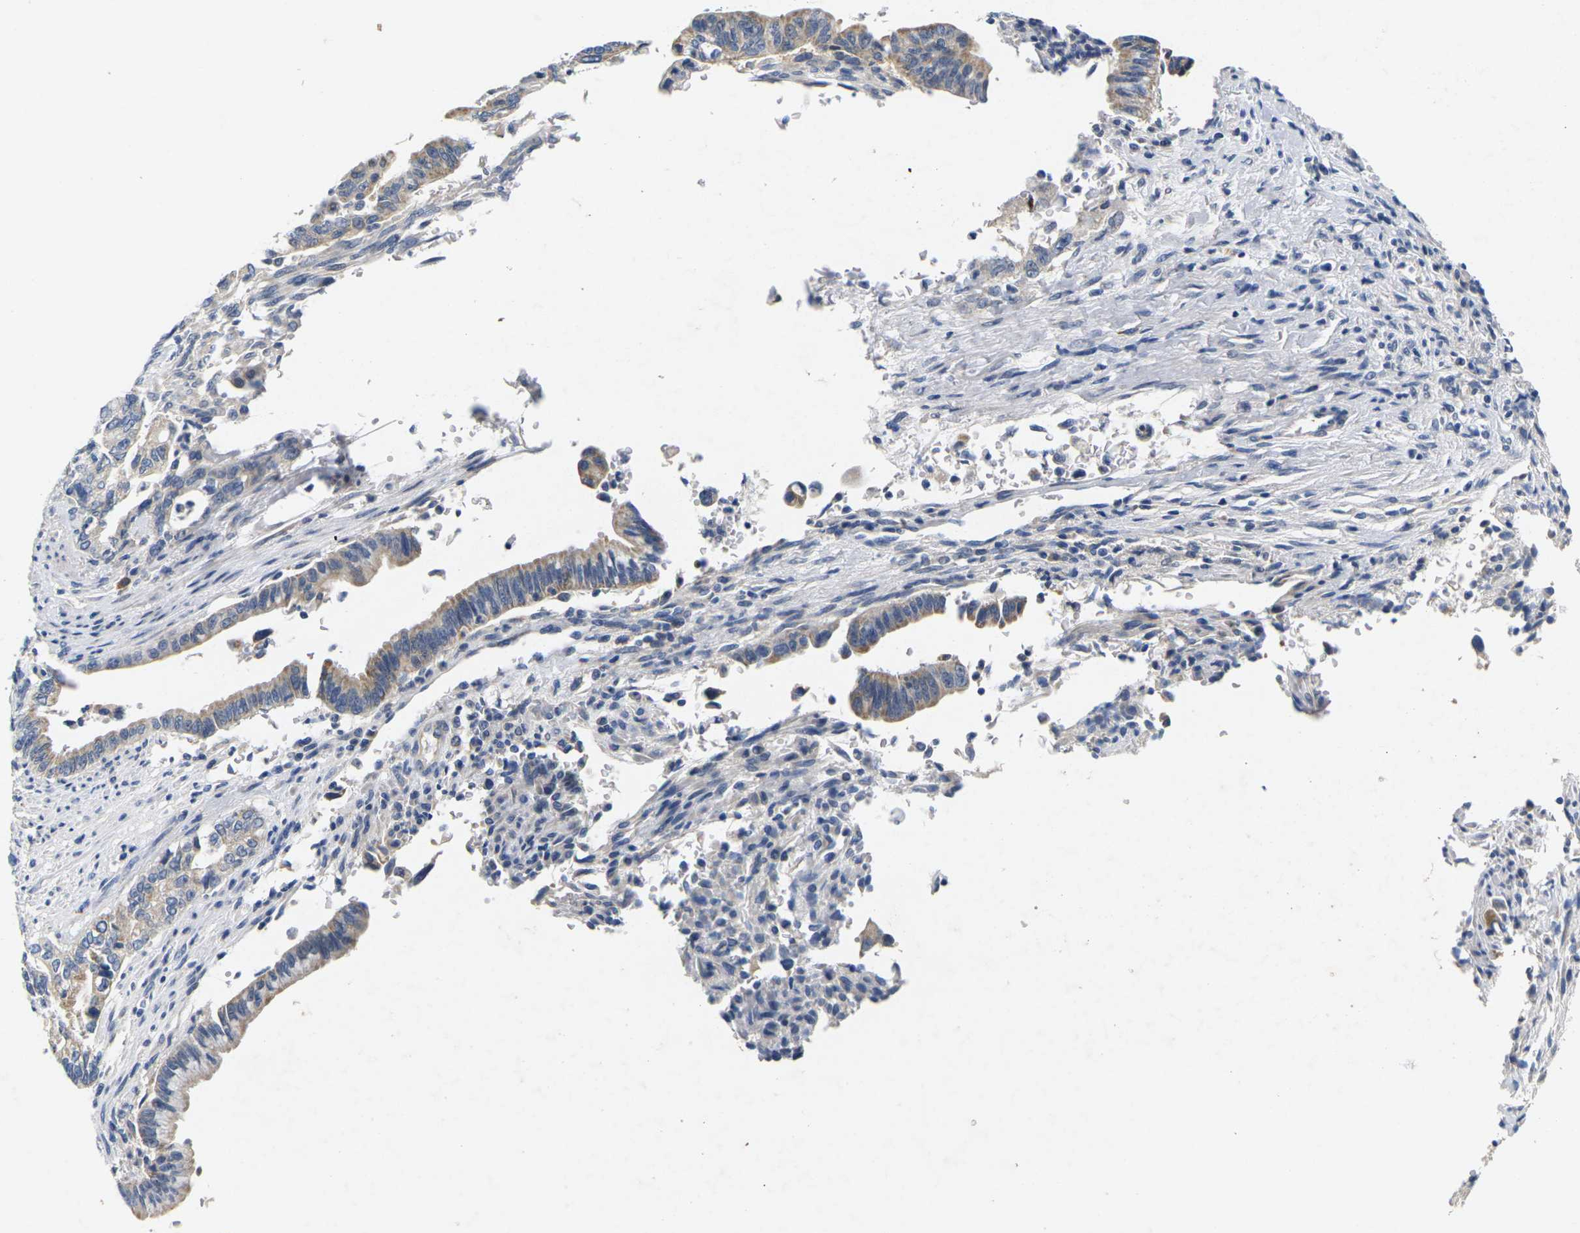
{"staining": {"intensity": "moderate", "quantity": ">75%", "location": "cytoplasmic/membranous"}, "tissue": "pancreatic cancer", "cell_type": "Tumor cells", "image_type": "cancer", "snomed": [{"axis": "morphology", "description": "Adenocarcinoma, NOS"}, {"axis": "topography", "description": "Pancreas"}], "caption": "Human pancreatic cancer (adenocarcinoma) stained with a brown dye demonstrates moderate cytoplasmic/membranous positive positivity in about >75% of tumor cells.", "gene": "NOCT", "patient": {"sex": "male", "age": 70}}